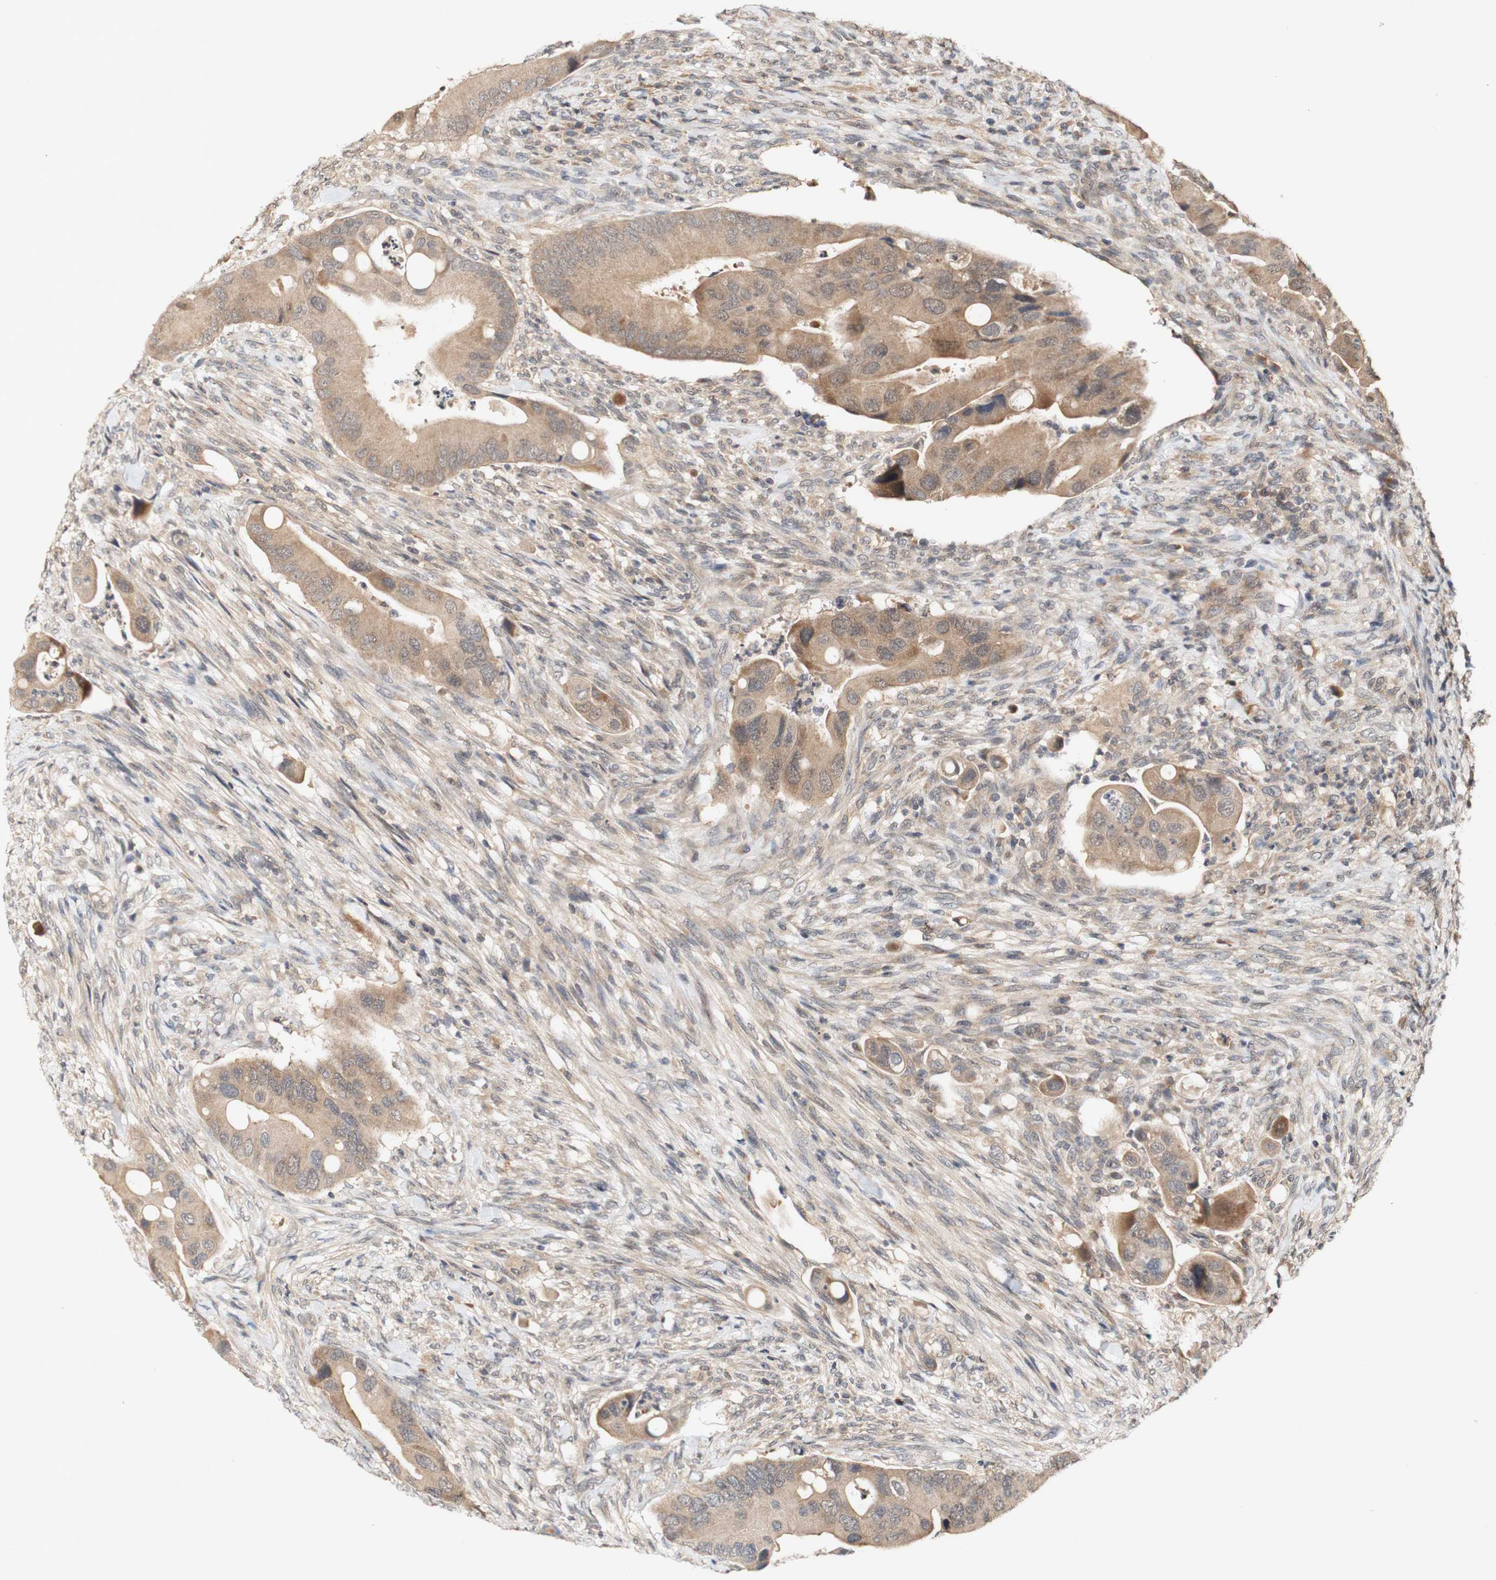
{"staining": {"intensity": "moderate", "quantity": ">75%", "location": "cytoplasmic/membranous"}, "tissue": "colorectal cancer", "cell_type": "Tumor cells", "image_type": "cancer", "snomed": [{"axis": "morphology", "description": "Adenocarcinoma, NOS"}, {"axis": "topography", "description": "Rectum"}], "caption": "The image exhibits immunohistochemical staining of colorectal cancer. There is moderate cytoplasmic/membranous positivity is appreciated in about >75% of tumor cells. (Brightfield microscopy of DAB IHC at high magnification).", "gene": "PIN1", "patient": {"sex": "female", "age": 57}}